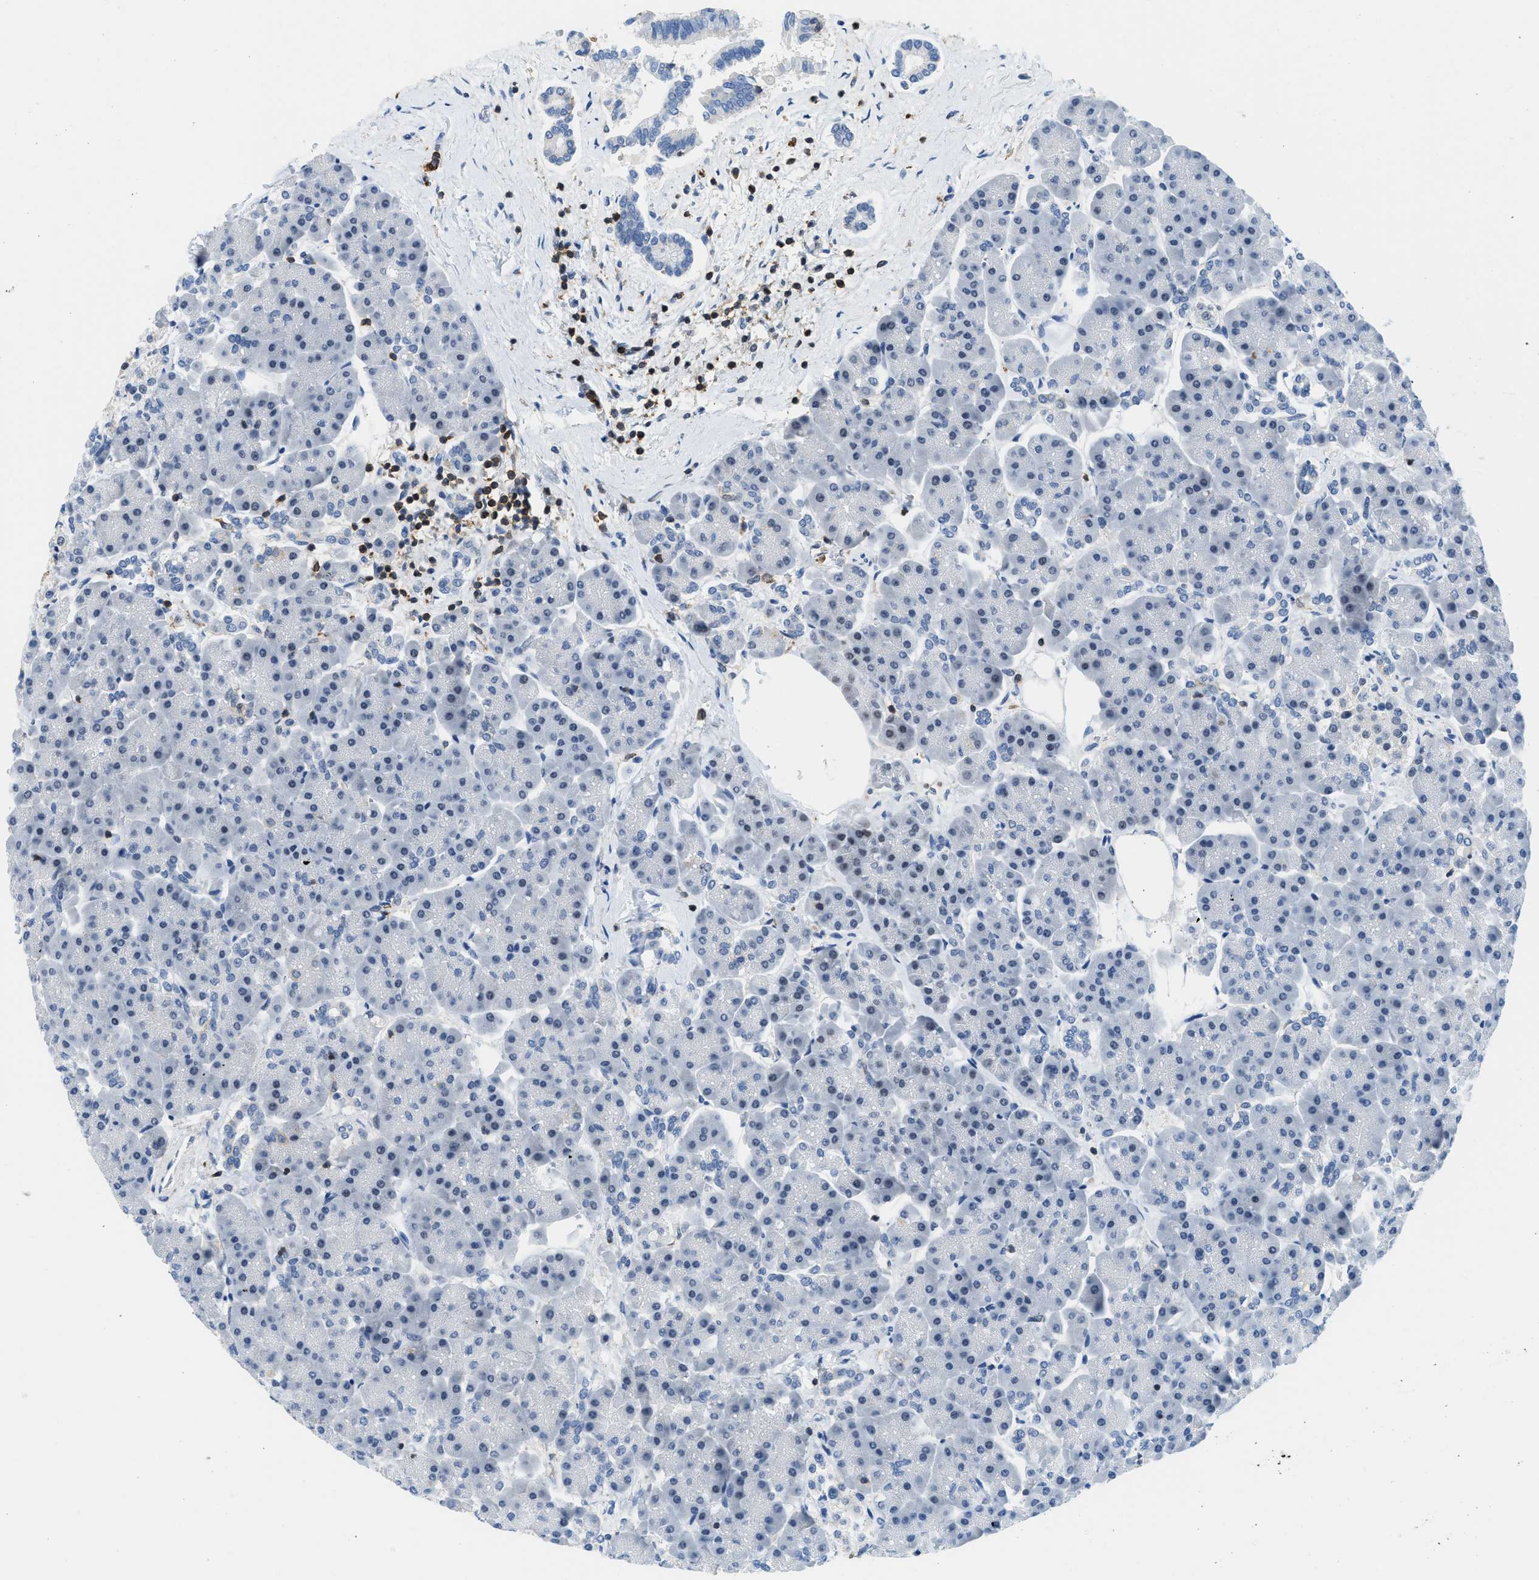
{"staining": {"intensity": "negative", "quantity": "none", "location": "none"}, "tissue": "pancreas", "cell_type": "Exocrine glandular cells", "image_type": "normal", "snomed": [{"axis": "morphology", "description": "Normal tissue, NOS"}, {"axis": "topography", "description": "Pancreas"}], "caption": "Immunohistochemistry (IHC) micrograph of unremarkable pancreas: human pancreas stained with DAB (3,3'-diaminobenzidine) demonstrates no significant protein staining in exocrine glandular cells. (DAB immunohistochemistry with hematoxylin counter stain).", "gene": "FAM151A", "patient": {"sex": "female", "age": 70}}